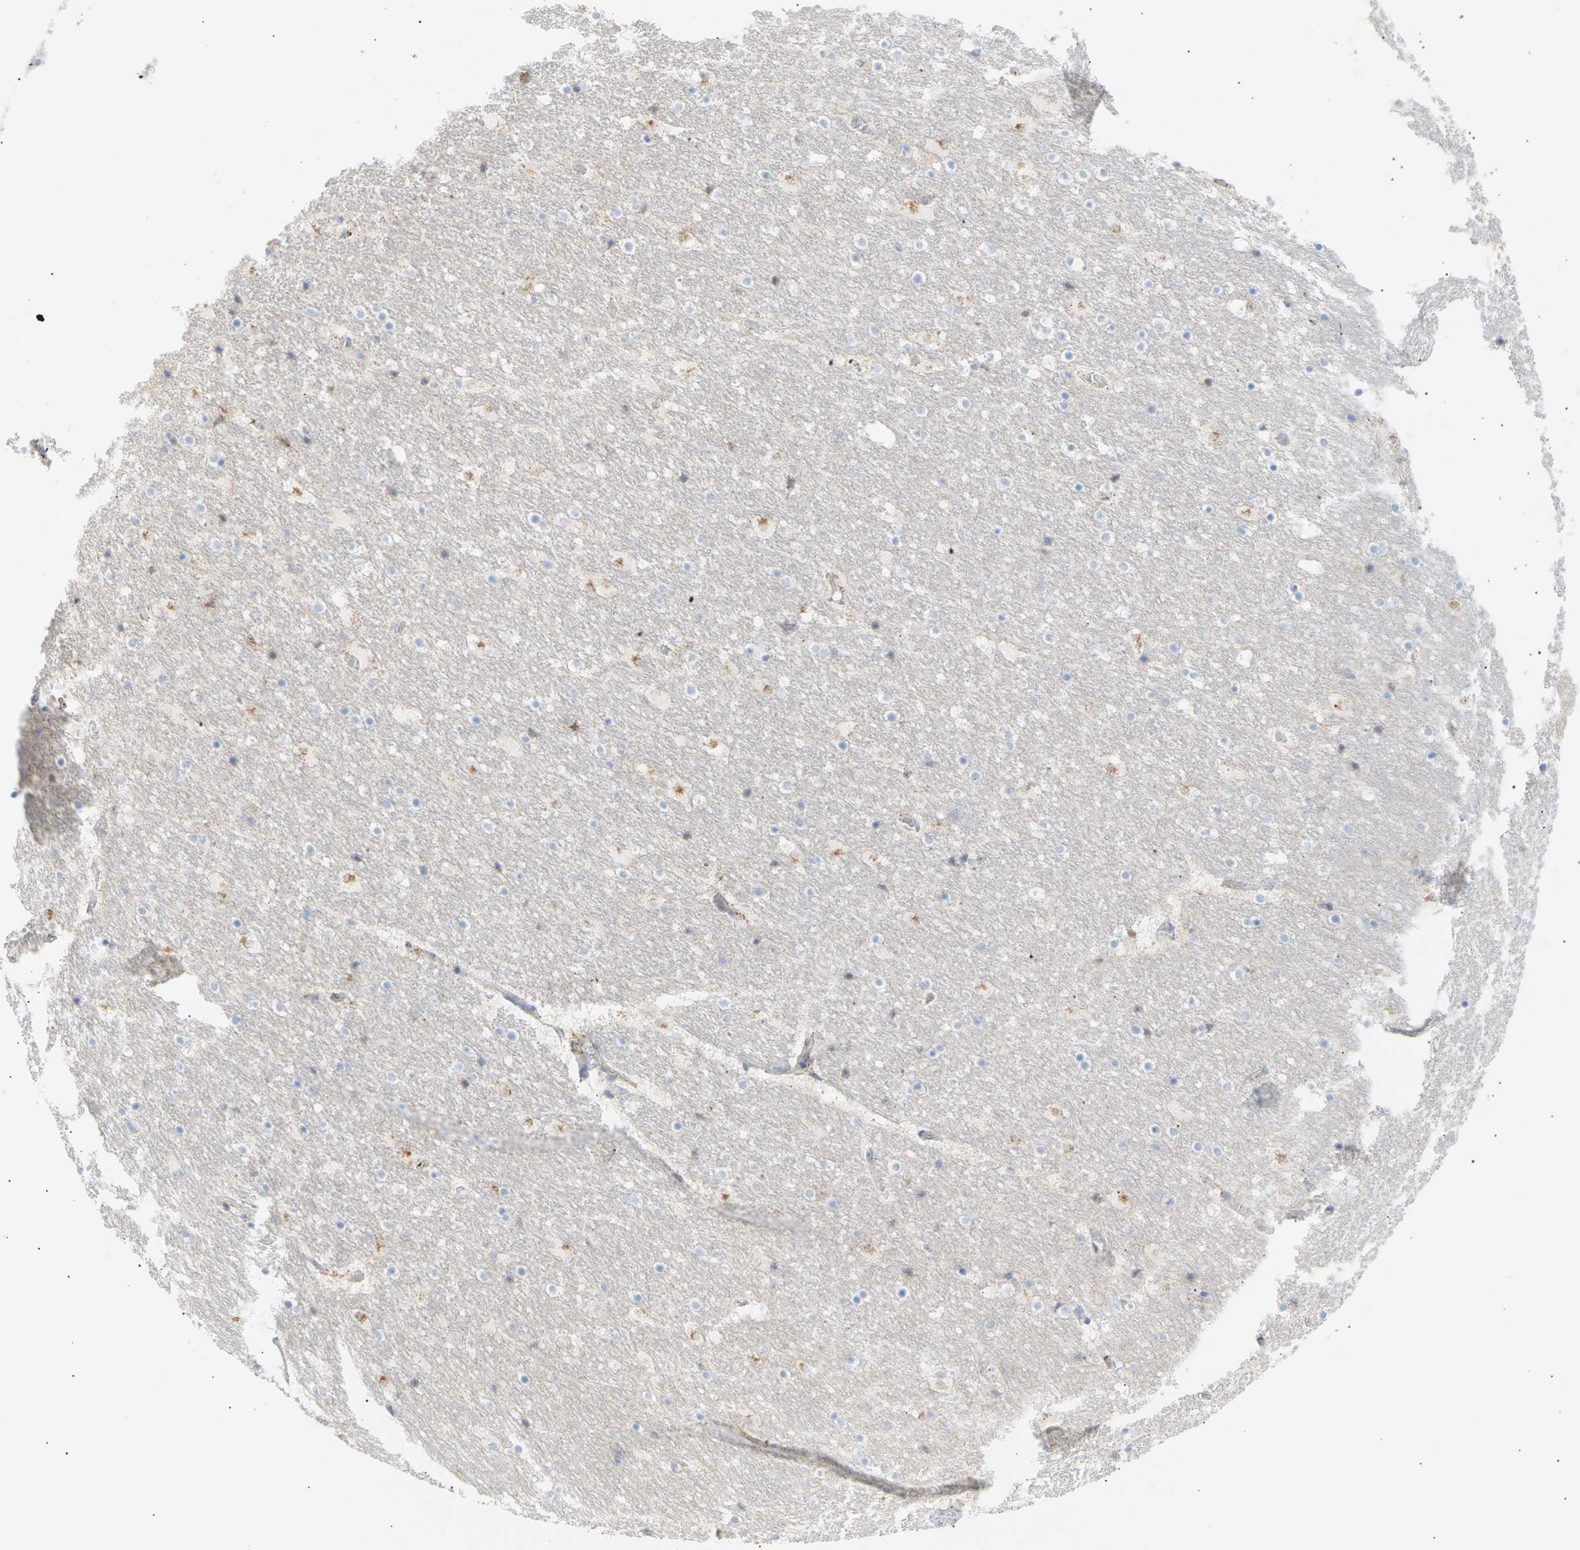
{"staining": {"intensity": "moderate", "quantity": "<25%", "location": "cytoplasmic/membranous"}, "tissue": "hippocampus", "cell_type": "Glial cells", "image_type": "normal", "snomed": [{"axis": "morphology", "description": "Normal tissue, NOS"}, {"axis": "topography", "description": "Hippocampus"}], "caption": "Protein analysis of unremarkable hippocampus demonstrates moderate cytoplasmic/membranous expression in about <25% of glial cells.", "gene": "CLU", "patient": {"sex": "male", "age": 45}}